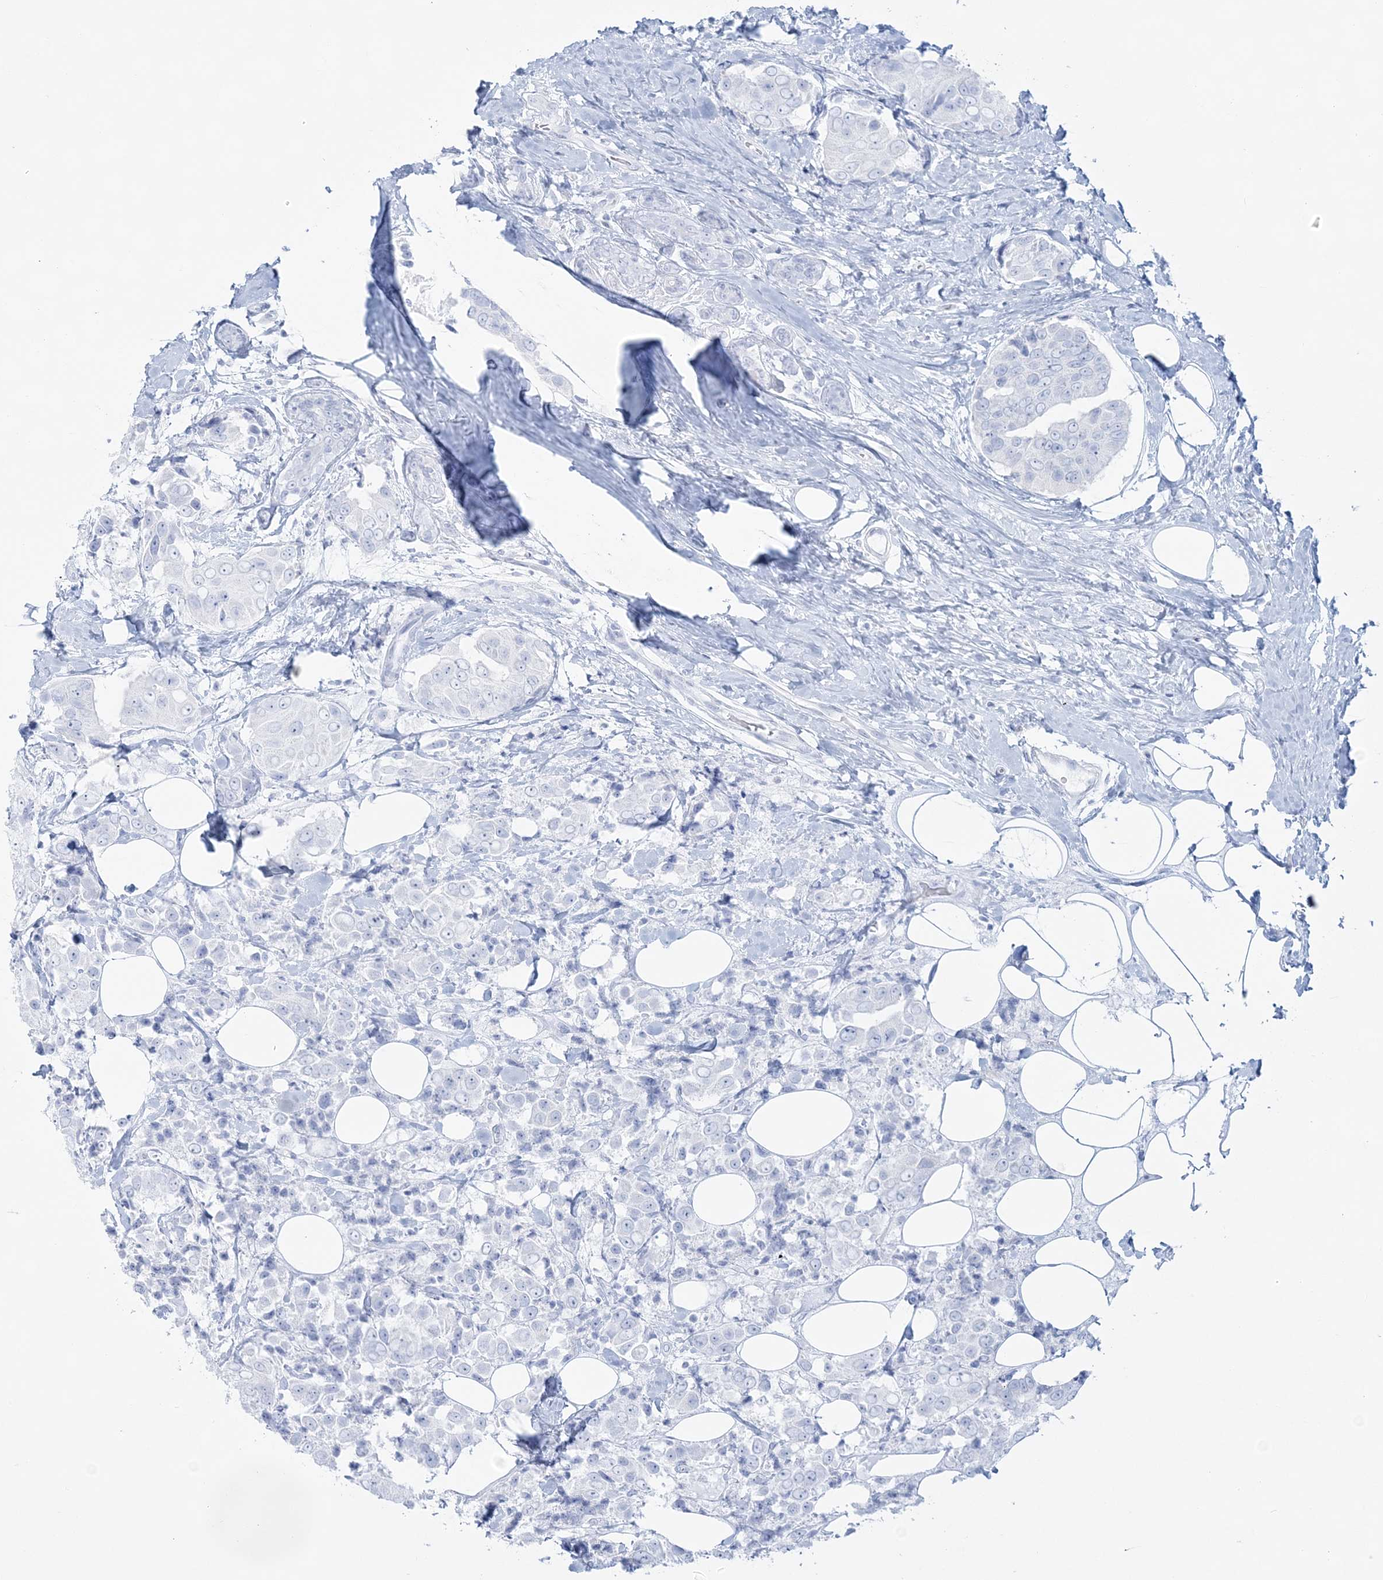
{"staining": {"intensity": "negative", "quantity": "none", "location": "none"}, "tissue": "breast cancer", "cell_type": "Tumor cells", "image_type": "cancer", "snomed": [{"axis": "morphology", "description": "Normal tissue, NOS"}, {"axis": "morphology", "description": "Duct carcinoma"}, {"axis": "topography", "description": "Breast"}], "caption": "High power microscopy image of an immunohistochemistry histopathology image of breast infiltrating ductal carcinoma, revealing no significant staining in tumor cells.", "gene": "ADGB", "patient": {"sex": "female", "age": 39}}